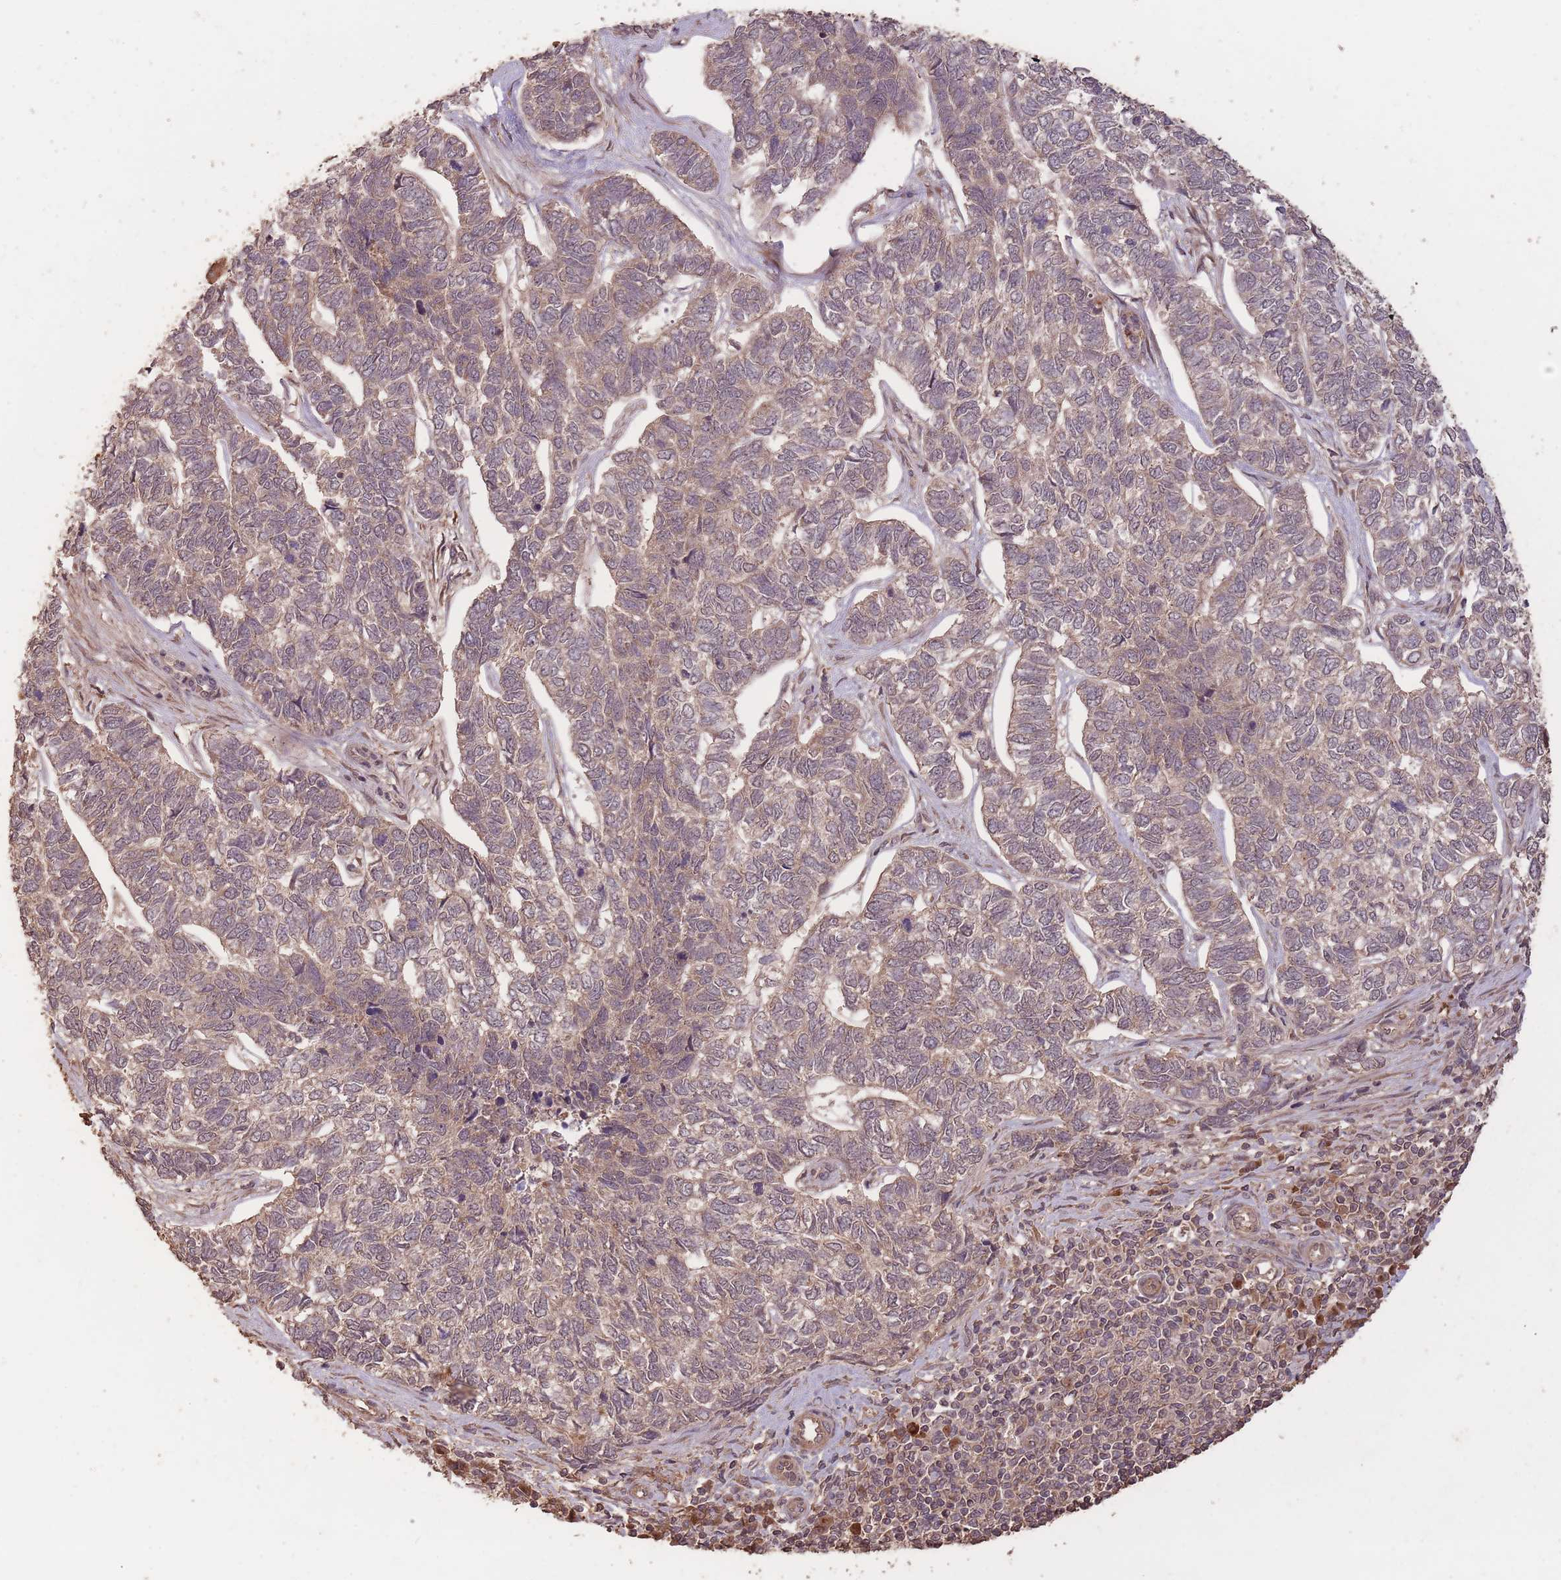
{"staining": {"intensity": "weak", "quantity": "25%-75%", "location": "cytoplasmic/membranous"}, "tissue": "skin cancer", "cell_type": "Tumor cells", "image_type": "cancer", "snomed": [{"axis": "morphology", "description": "Basal cell carcinoma"}, {"axis": "topography", "description": "Skin"}], "caption": "This is an image of immunohistochemistry (IHC) staining of skin cancer, which shows weak staining in the cytoplasmic/membranous of tumor cells.", "gene": "ERBB3", "patient": {"sex": "female", "age": 65}}